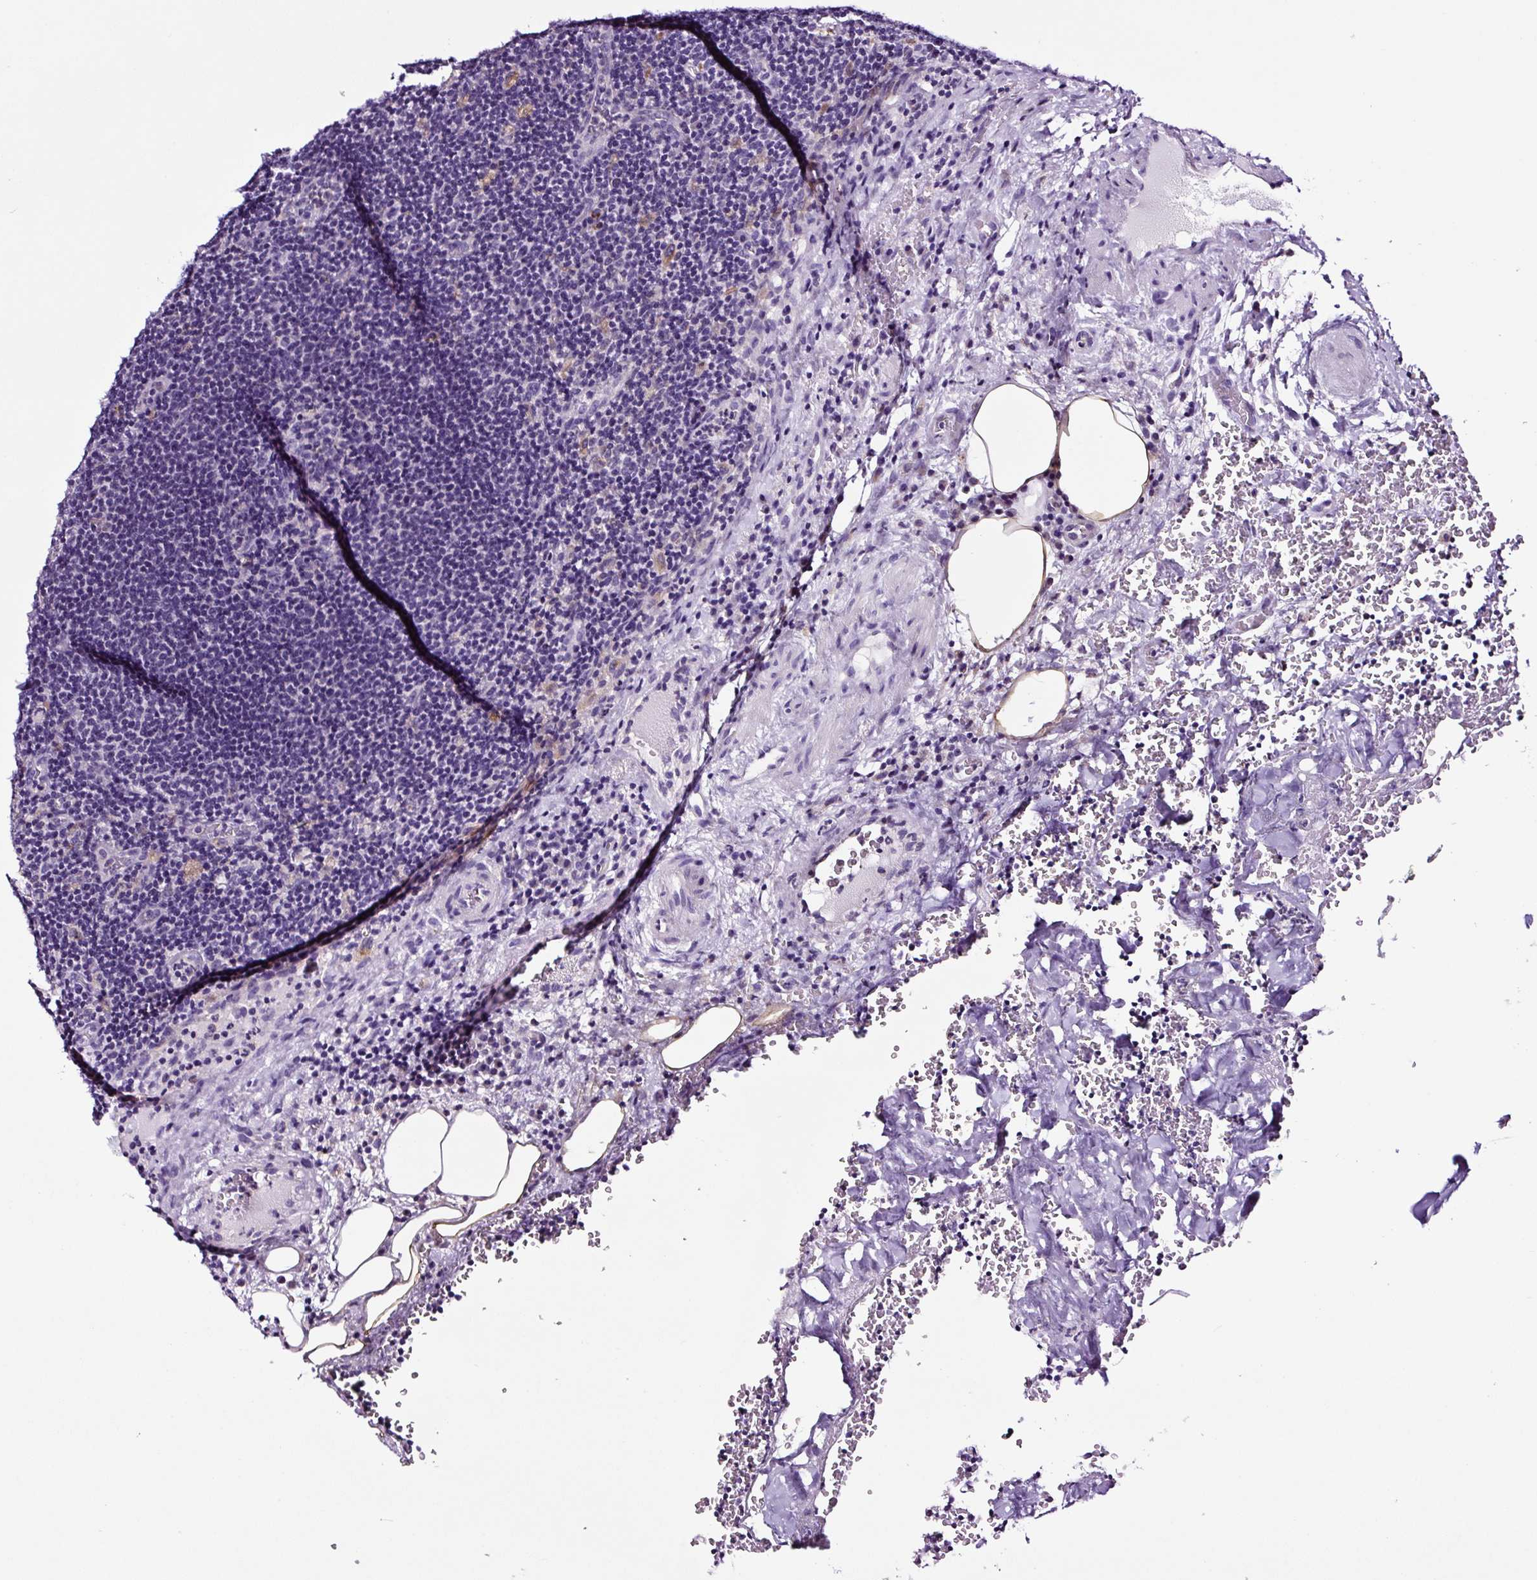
{"staining": {"intensity": "negative", "quantity": "none", "location": "none"}, "tissue": "lymph node", "cell_type": "Germinal center cells", "image_type": "normal", "snomed": [{"axis": "morphology", "description": "Normal tissue, NOS"}, {"axis": "topography", "description": "Lymph node"}], "caption": "This is an immunohistochemistry (IHC) photomicrograph of benign human lymph node. There is no positivity in germinal center cells.", "gene": "FBXL7", "patient": {"sex": "female", "age": 70}}